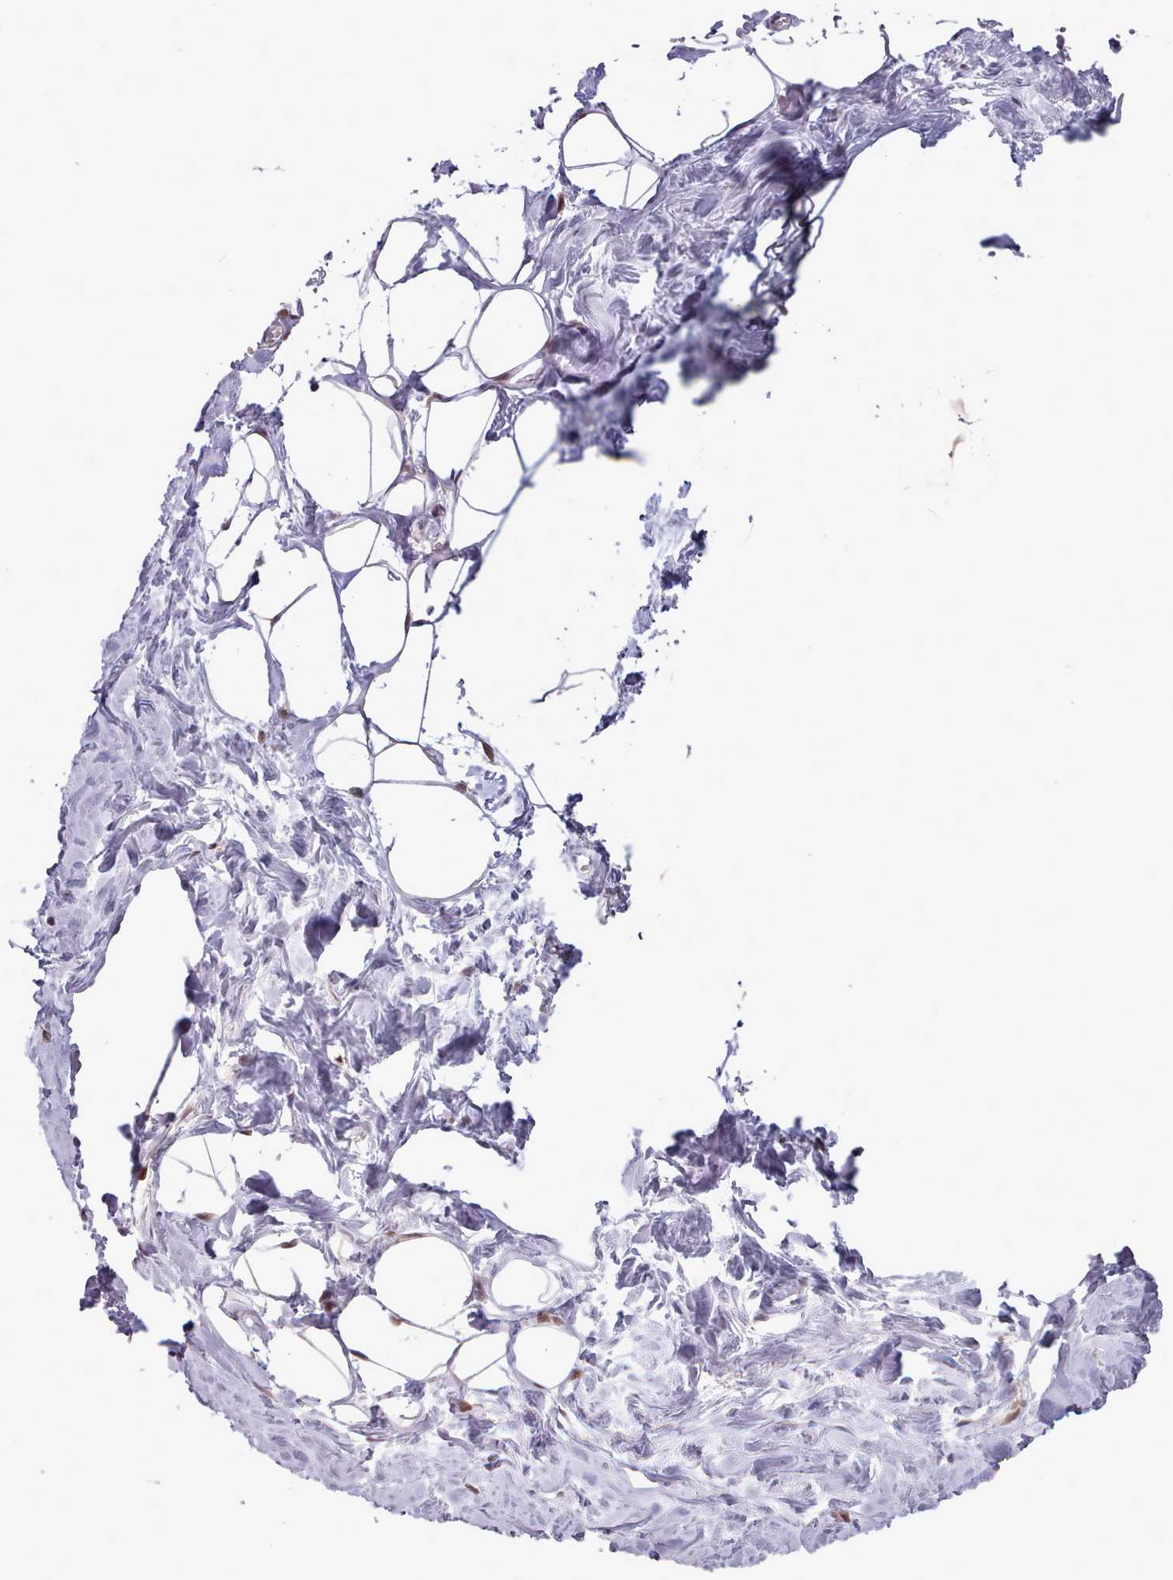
{"staining": {"intensity": "negative", "quantity": "none", "location": "none"}, "tissue": "breast", "cell_type": "Adipocytes", "image_type": "normal", "snomed": [{"axis": "morphology", "description": "Normal tissue, NOS"}, {"axis": "topography", "description": "Breast"}], "caption": "Image shows no protein positivity in adipocytes of unremarkable breast.", "gene": "AHCY", "patient": {"sex": "female", "age": 27}}